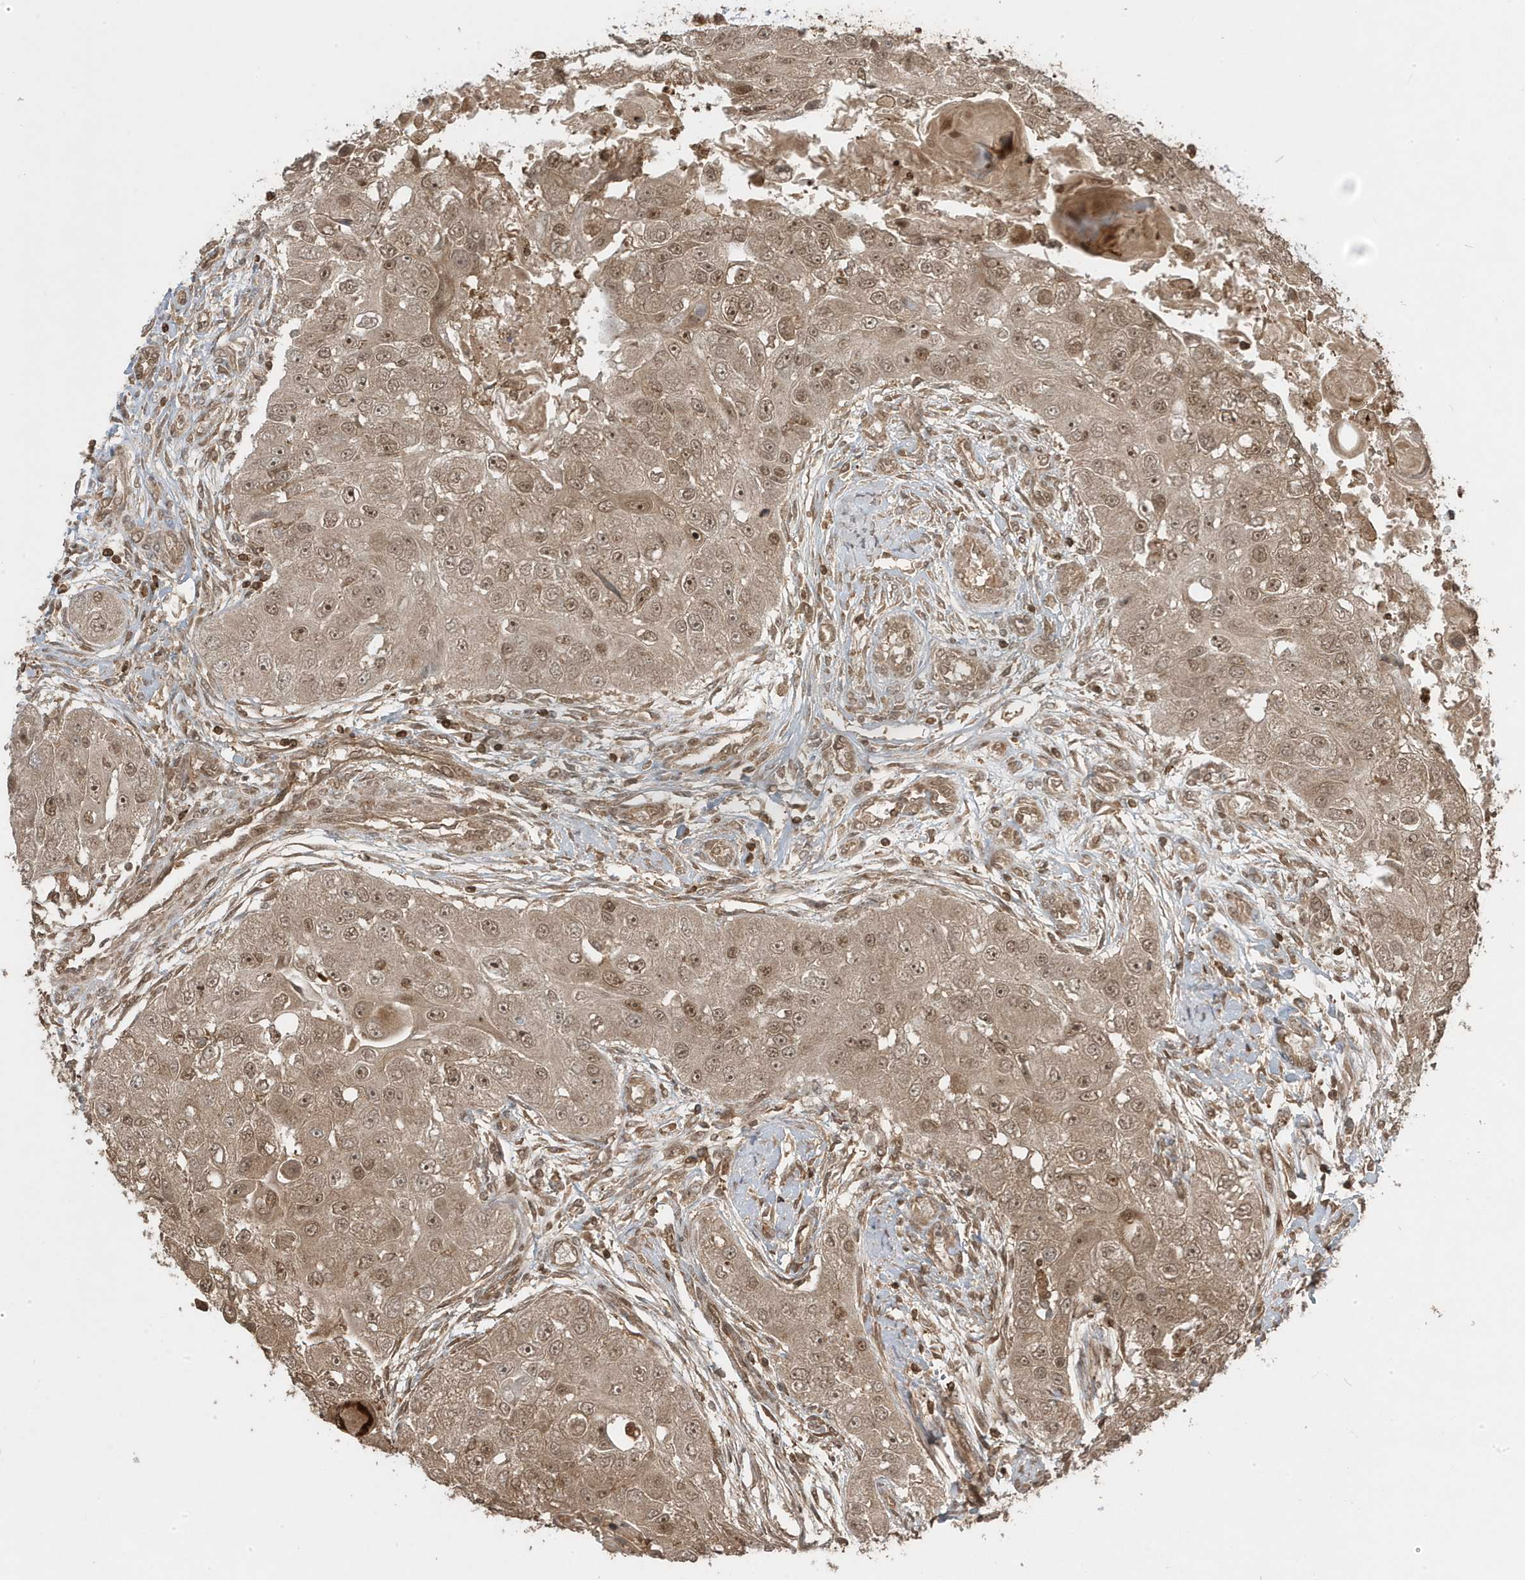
{"staining": {"intensity": "moderate", "quantity": "25%-75%", "location": "cytoplasmic/membranous,nuclear"}, "tissue": "head and neck cancer", "cell_type": "Tumor cells", "image_type": "cancer", "snomed": [{"axis": "morphology", "description": "Normal tissue, NOS"}, {"axis": "morphology", "description": "Squamous cell carcinoma, NOS"}, {"axis": "topography", "description": "Skeletal muscle"}, {"axis": "topography", "description": "Head-Neck"}], "caption": "Head and neck squamous cell carcinoma stained with a brown dye demonstrates moderate cytoplasmic/membranous and nuclear positive positivity in approximately 25%-75% of tumor cells.", "gene": "ASAP1", "patient": {"sex": "male", "age": 51}}